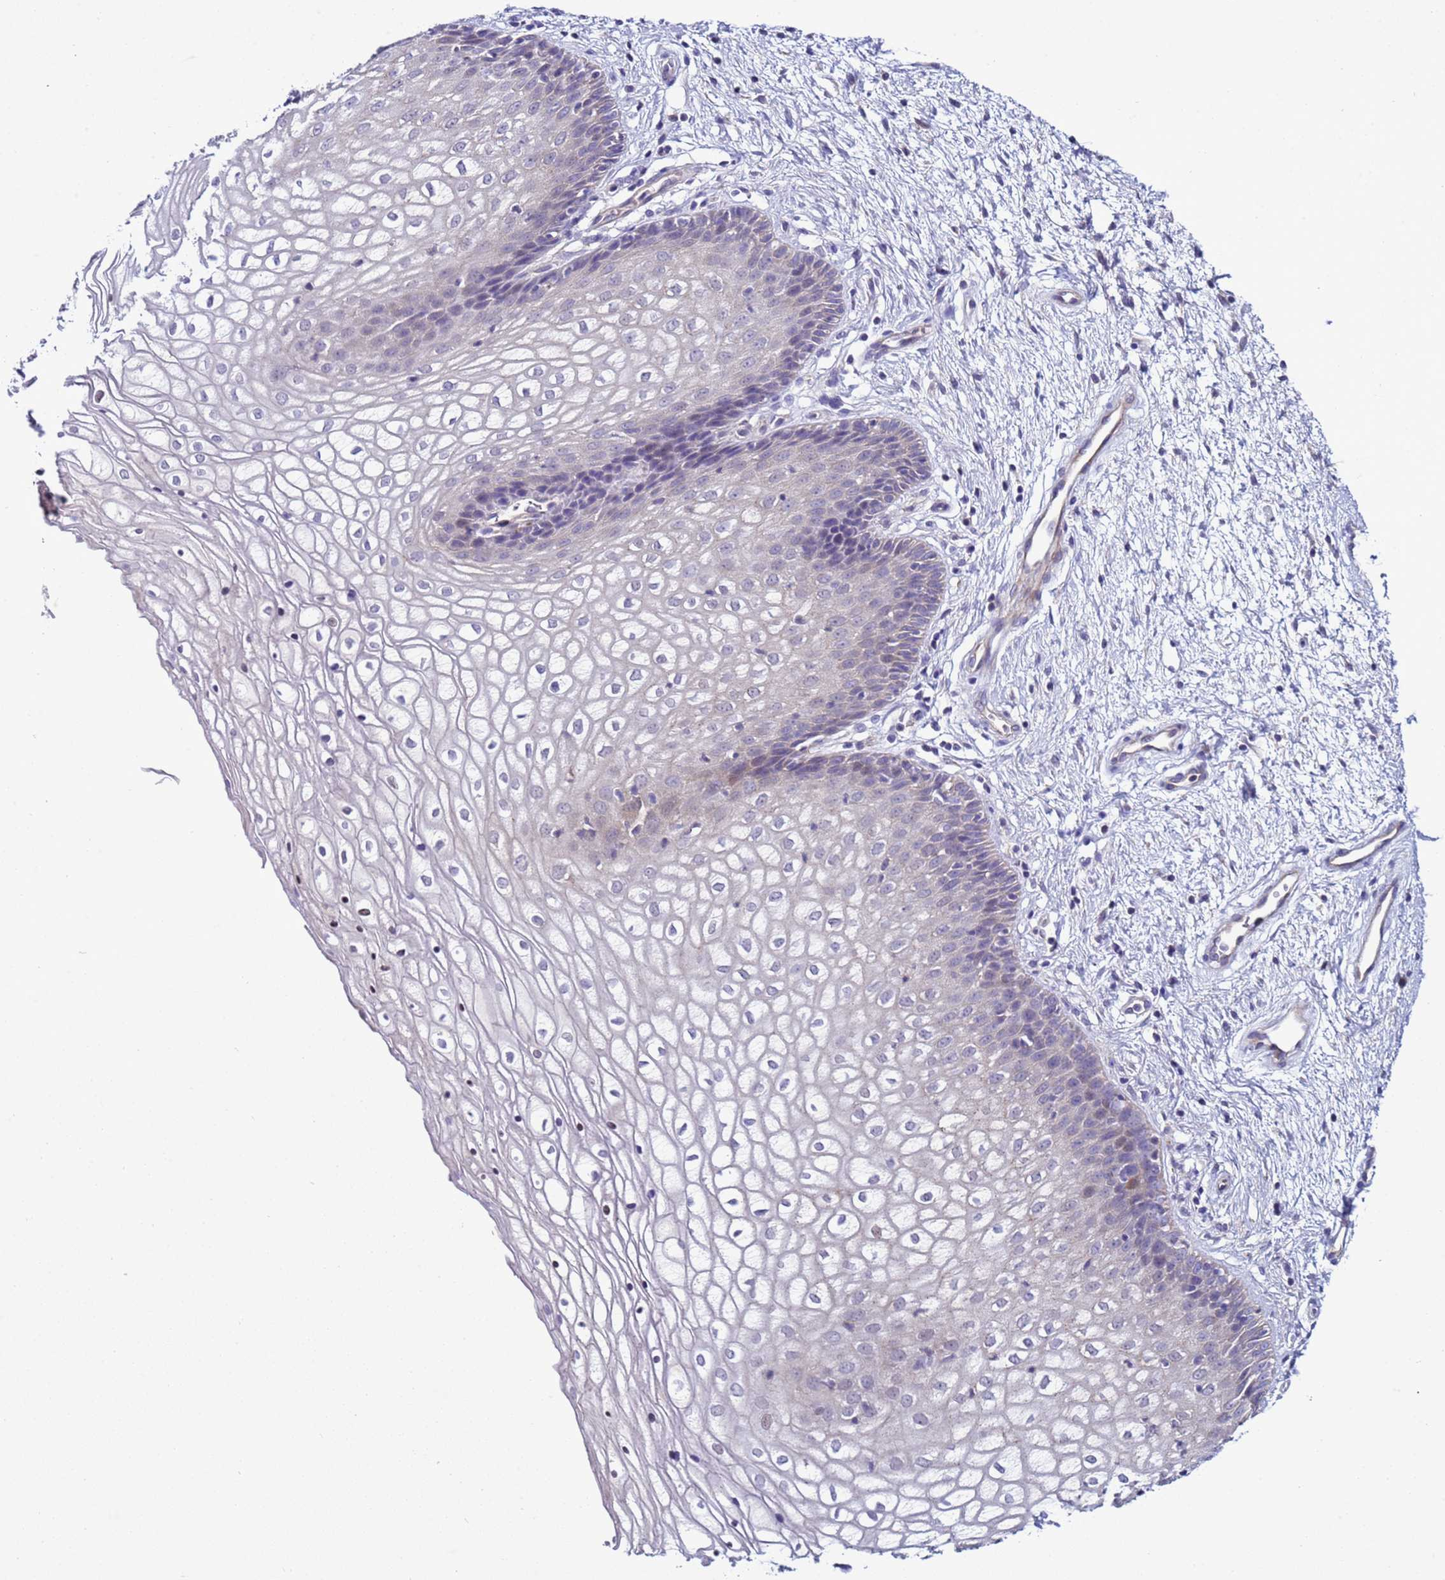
{"staining": {"intensity": "negative", "quantity": "none", "location": "none"}, "tissue": "vagina", "cell_type": "Squamous epithelial cells", "image_type": "normal", "snomed": [{"axis": "morphology", "description": "Normal tissue, NOS"}, {"axis": "topography", "description": "Vagina"}], "caption": "Protein analysis of benign vagina exhibits no significant staining in squamous epithelial cells.", "gene": "NAT1", "patient": {"sex": "female", "age": 34}}